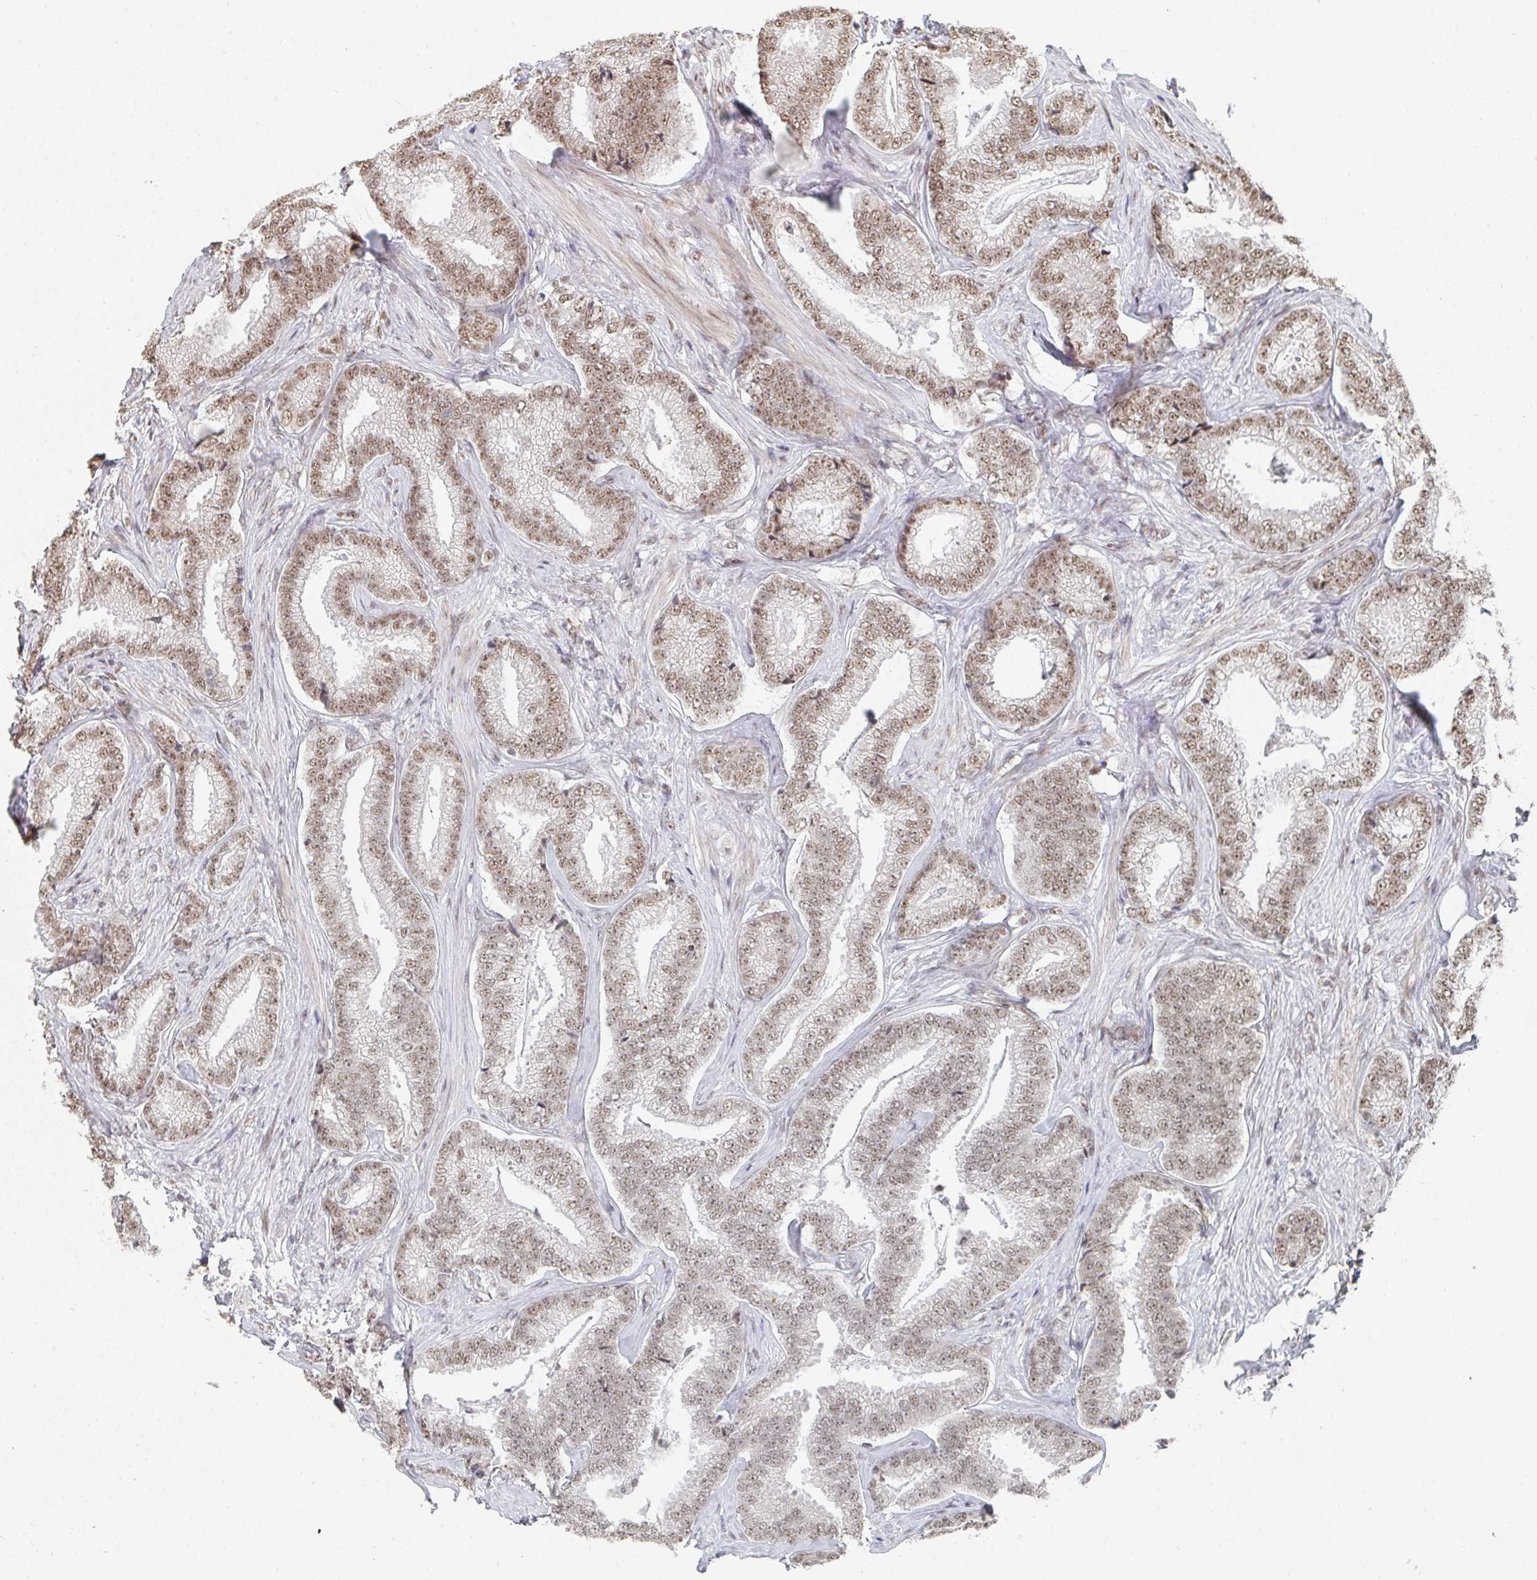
{"staining": {"intensity": "moderate", "quantity": ">75%", "location": "nuclear"}, "tissue": "prostate cancer", "cell_type": "Tumor cells", "image_type": "cancer", "snomed": [{"axis": "morphology", "description": "Adenocarcinoma, Low grade"}, {"axis": "topography", "description": "Prostate"}], "caption": "IHC photomicrograph of prostate low-grade adenocarcinoma stained for a protein (brown), which demonstrates medium levels of moderate nuclear positivity in about >75% of tumor cells.", "gene": "MBNL1", "patient": {"sex": "male", "age": 63}}